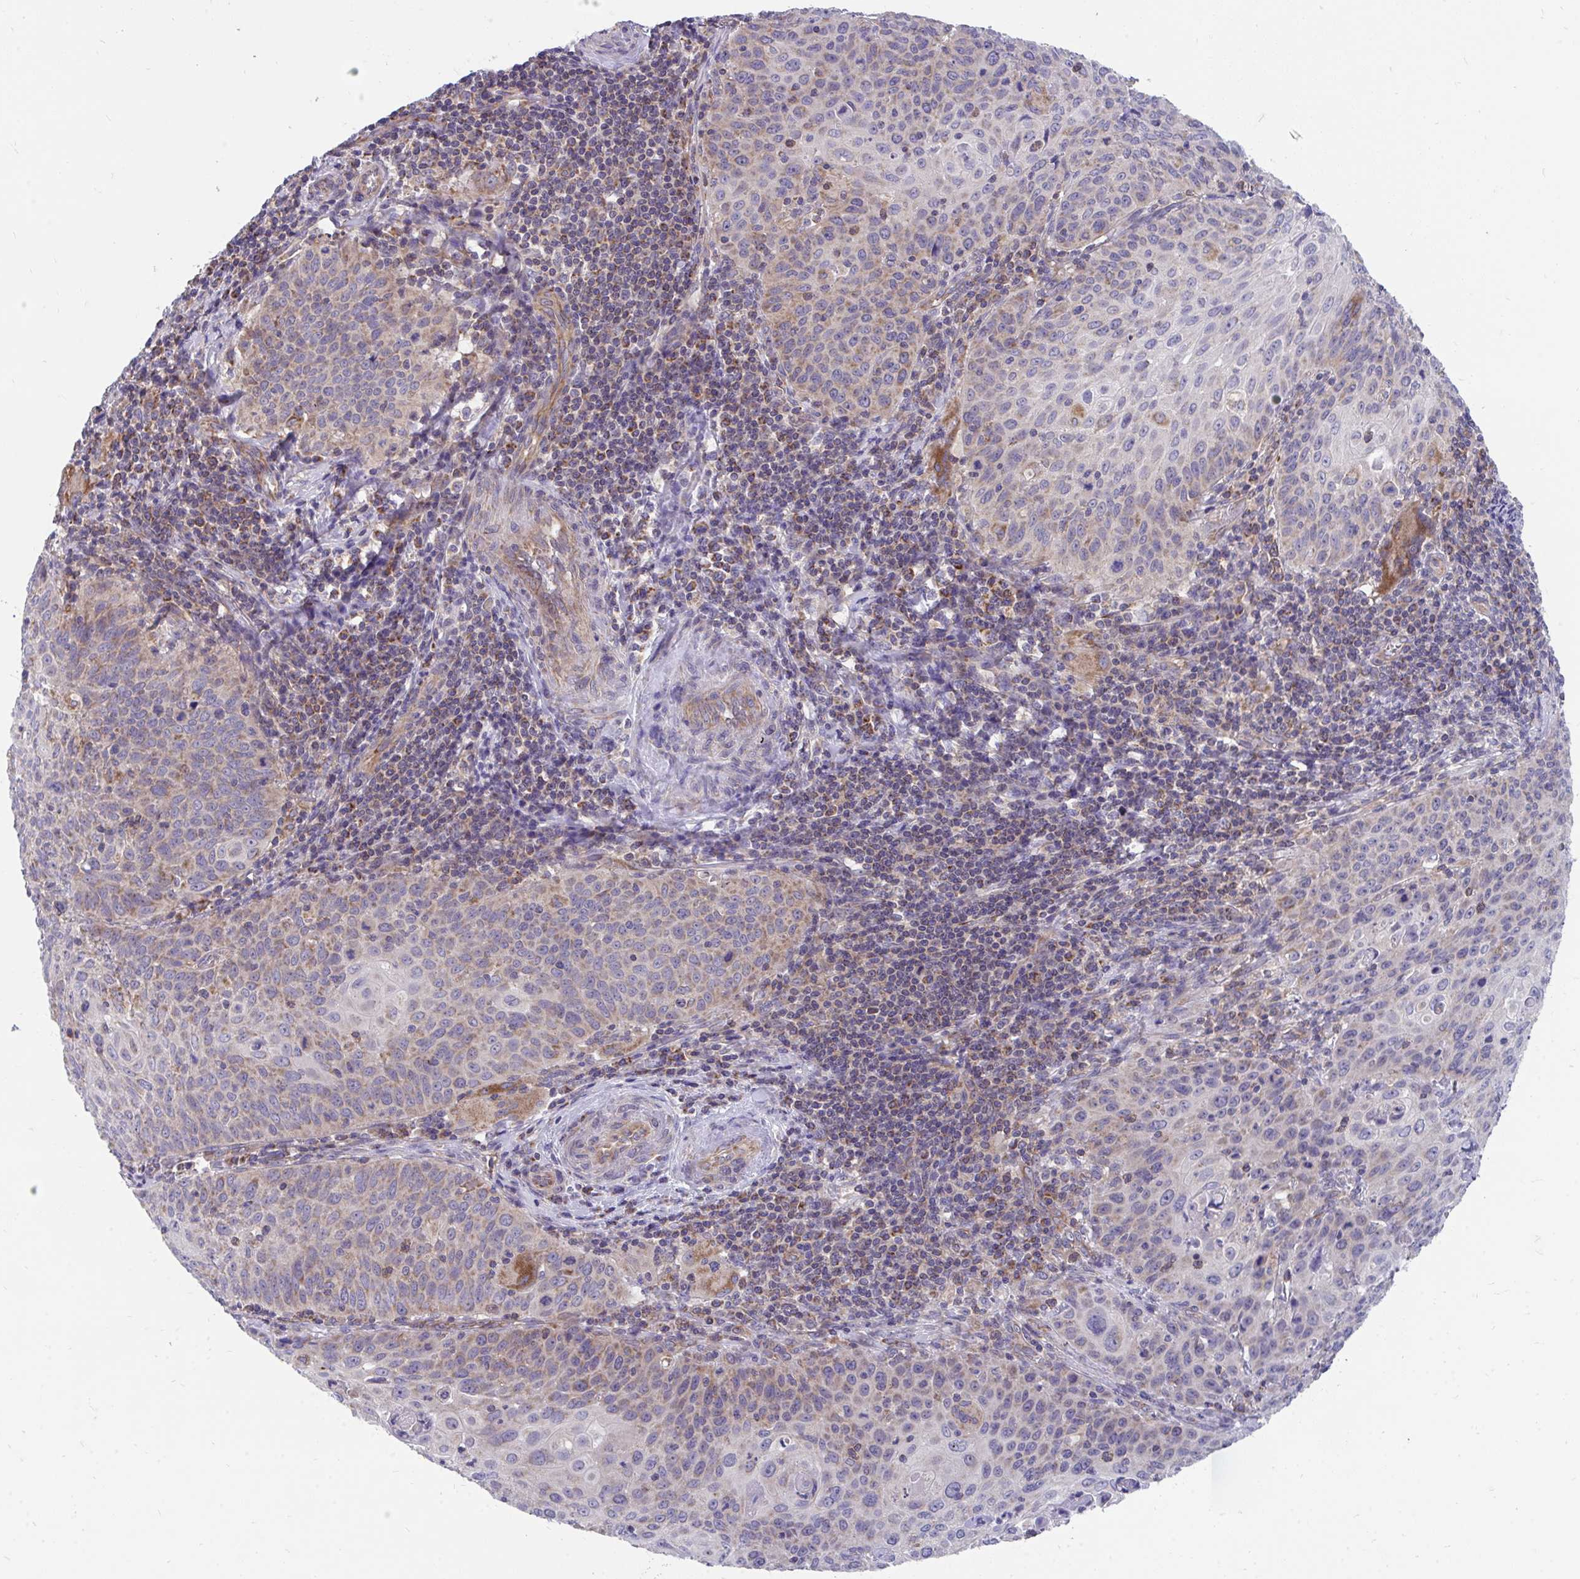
{"staining": {"intensity": "weak", "quantity": "25%-75%", "location": "cytoplasmic/membranous"}, "tissue": "cervical cancer", "cell_type": "Tumor cells", "image_type": "cancer", "snomed": [{"axis": "morphology", "description": "Squamous cell carcinoma, NOS"}, {"axis": "topography", "description": "Cervix"}], "caption": "An immunohistochemistry image of tumor tissue is shown. Protein staining in brown highlights weak cytoplasmic/membranous positivity in cervical cancer within tumor cells.", "gene": "FHIP1B", "patient": {"sex": "female", "age": 65}}